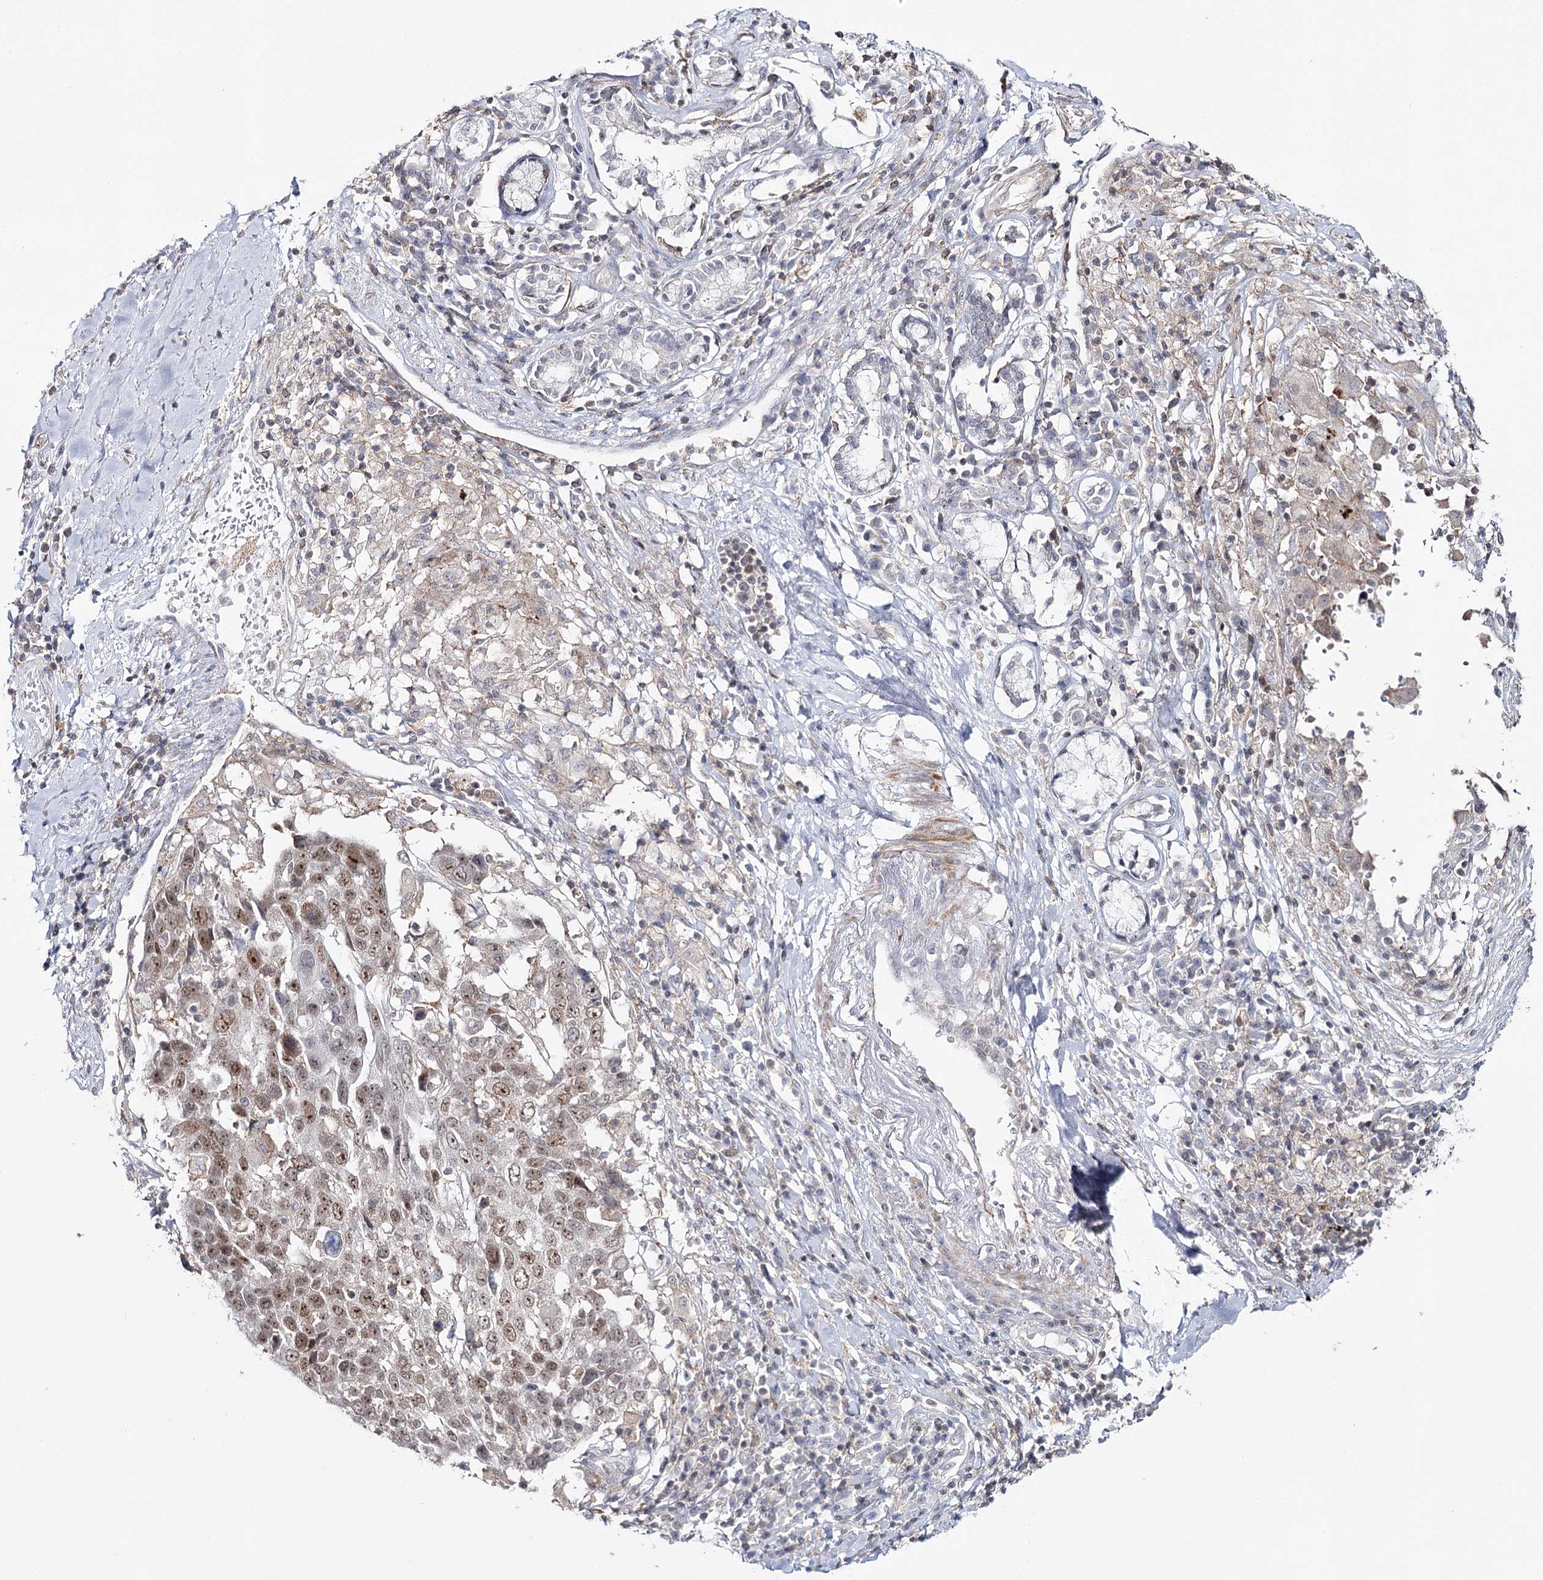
{"staining": {"intensity": "moderate", "quantity": ">75%", "location": "nuclear"}, "tissue": "lung cancer", "cell_type": "Tumor cells", "image_type": "cancer", "snomed": [{"axis": "morphology", "description": "Squamous cell carcinoma, NOS"}, {"axis": "topography", "description": "Lung"}], "caption": "Squamous cell carcinoma (lung) tissue demonstrates moderate nuclear staining in approximately >75% of tumor cells, visualized by immunohistochemistry. The staining was performed using DAB to visualize the protein expression in brown, while the nuclei were stained in blue with hematoxylin (Magnification: 20x).", "gene": "ZC3H8", "patient": {"sex": "male", "age": 66}}